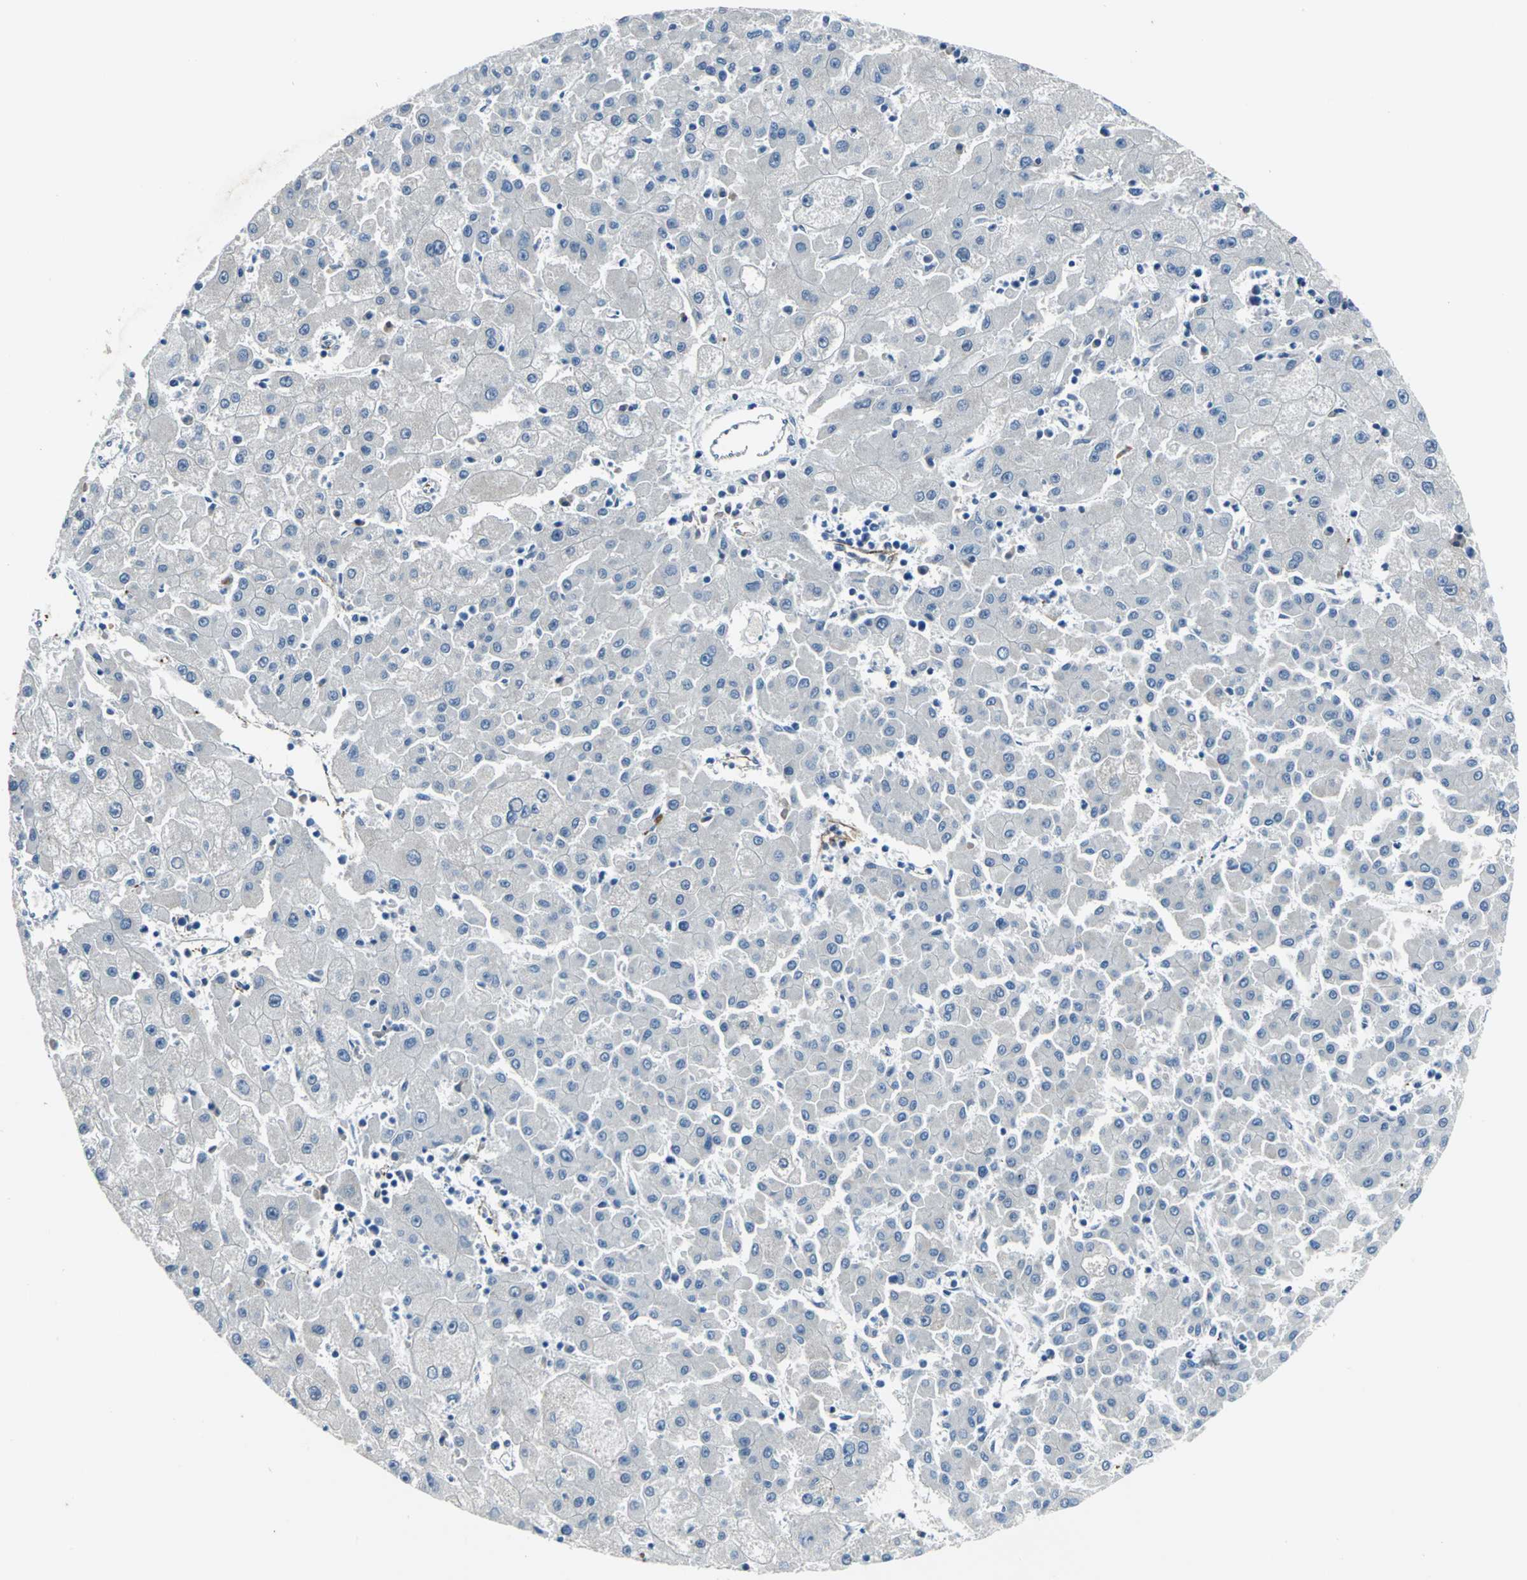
{"staining": {"intensity": "negative", "quantity": "none", "location": "none"}, "tissue": "liver cancer", "cell_type": "Tumor cells", "image_type": "cancer", "snomed": [{"axis": "morphology", "description": "Carcinoma, Hepatocellular, NOS"}, {"axis": "topography", "description": "Liver"}], "caption": "Liver cancer was stained to show a protein in brown. There is no significant expression in tumor cells. (Stains: DAB IHC with hematoxylin counter stain, Microscopy: brightfield microscopy at high magnification).", "gene": "SELP", "patient": {"sex": "male", "age": 72}}